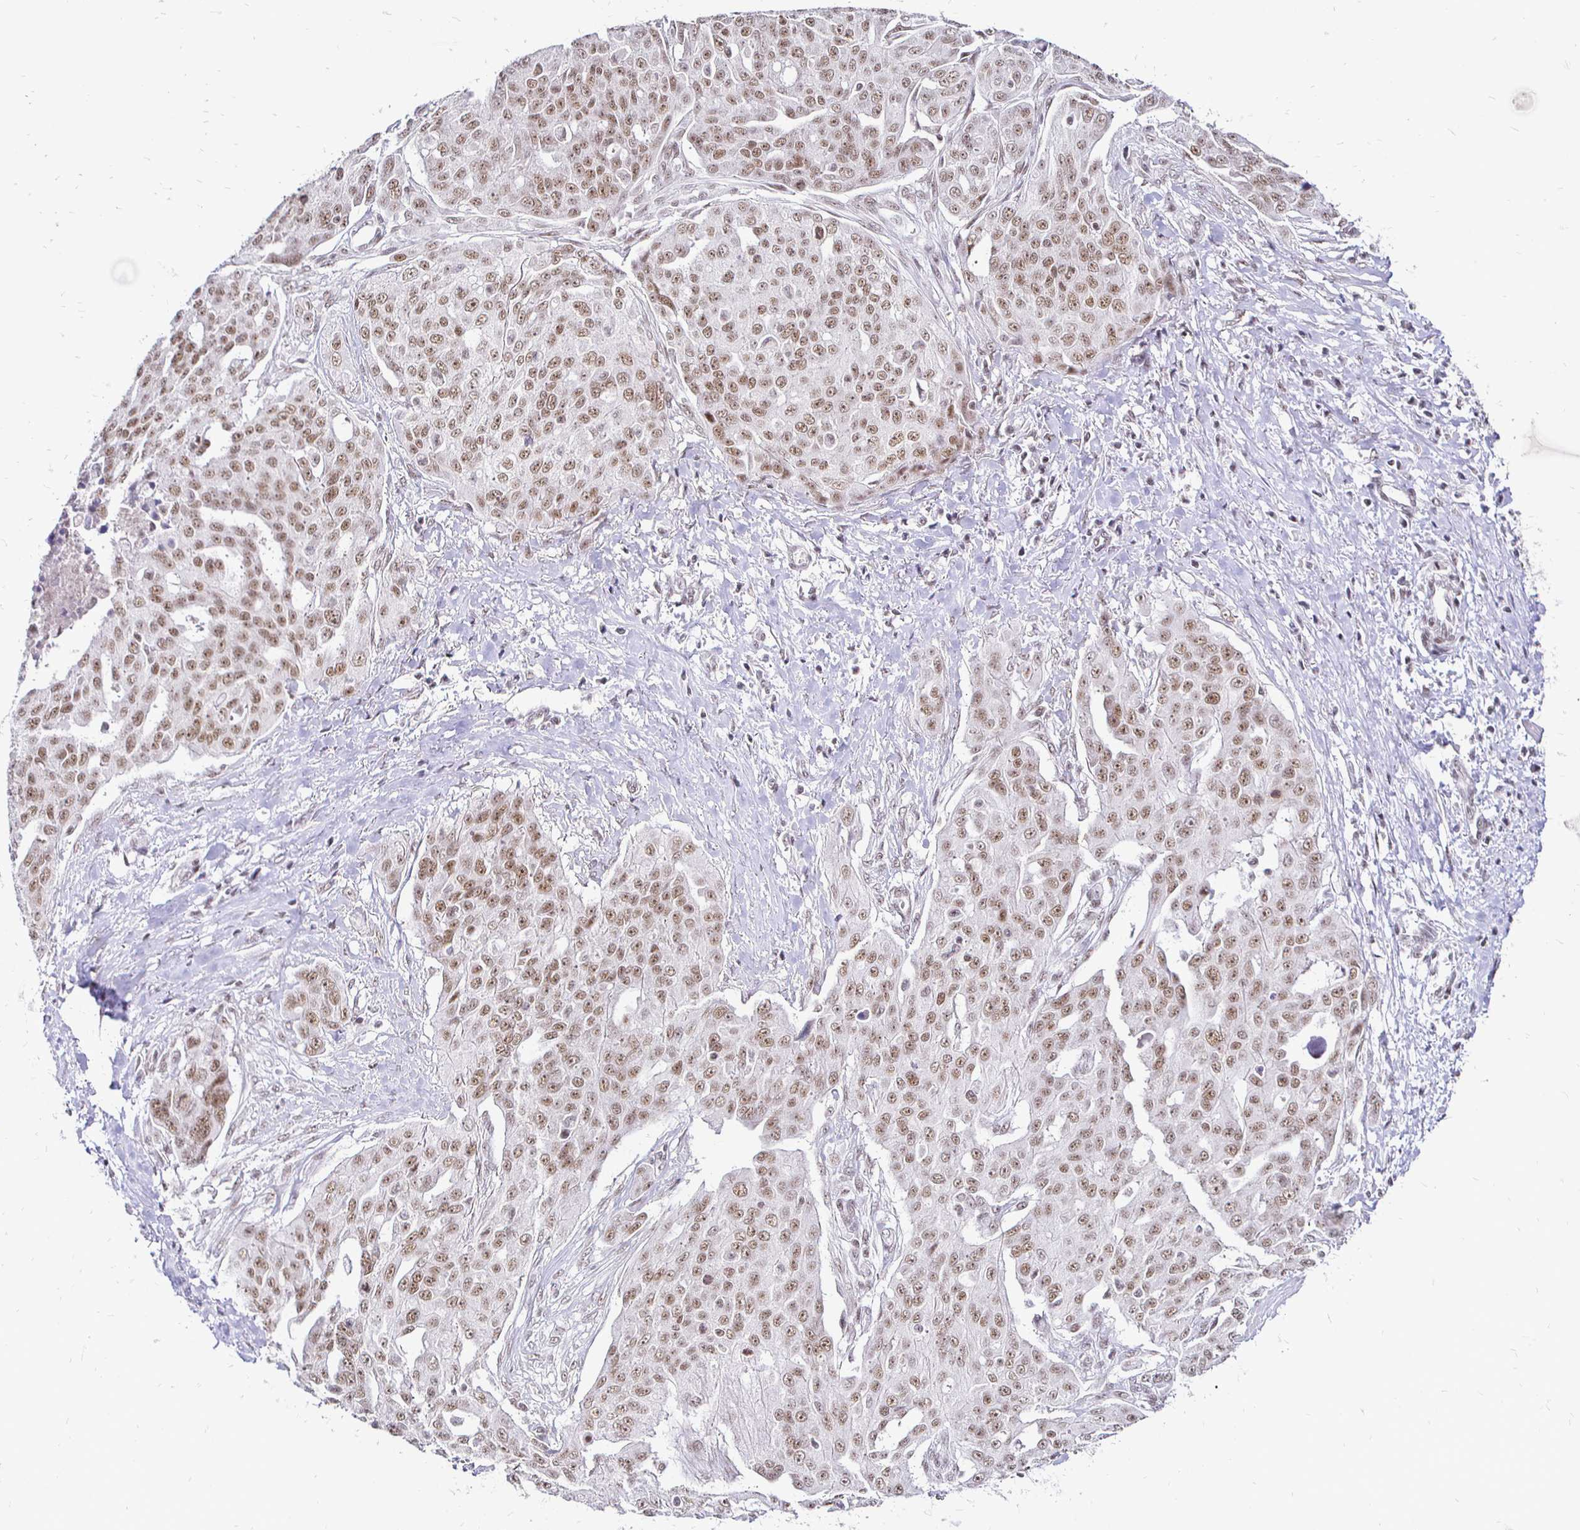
{"staining": {"intensity": "moderate", "quantity": ">75%", "location": "nuclear"}, "tissue": "ovarian cancer", "cell_type": "Tumor cells", "image_type": "cancer", "snomed": [{"axis": "morphology", "description": "Carcinoma, endometroid"}, {"axis": "topography", "description": "Ovary"}], "caption": "DAB immunohistochemical staining of ovarian cancer (endometroid carcinoma) demonstrates moderate nuclear protein staining in about >75% of tumor cells.", "gene": "SIN3A", "patient": {"sex": "female", "age": 70}}